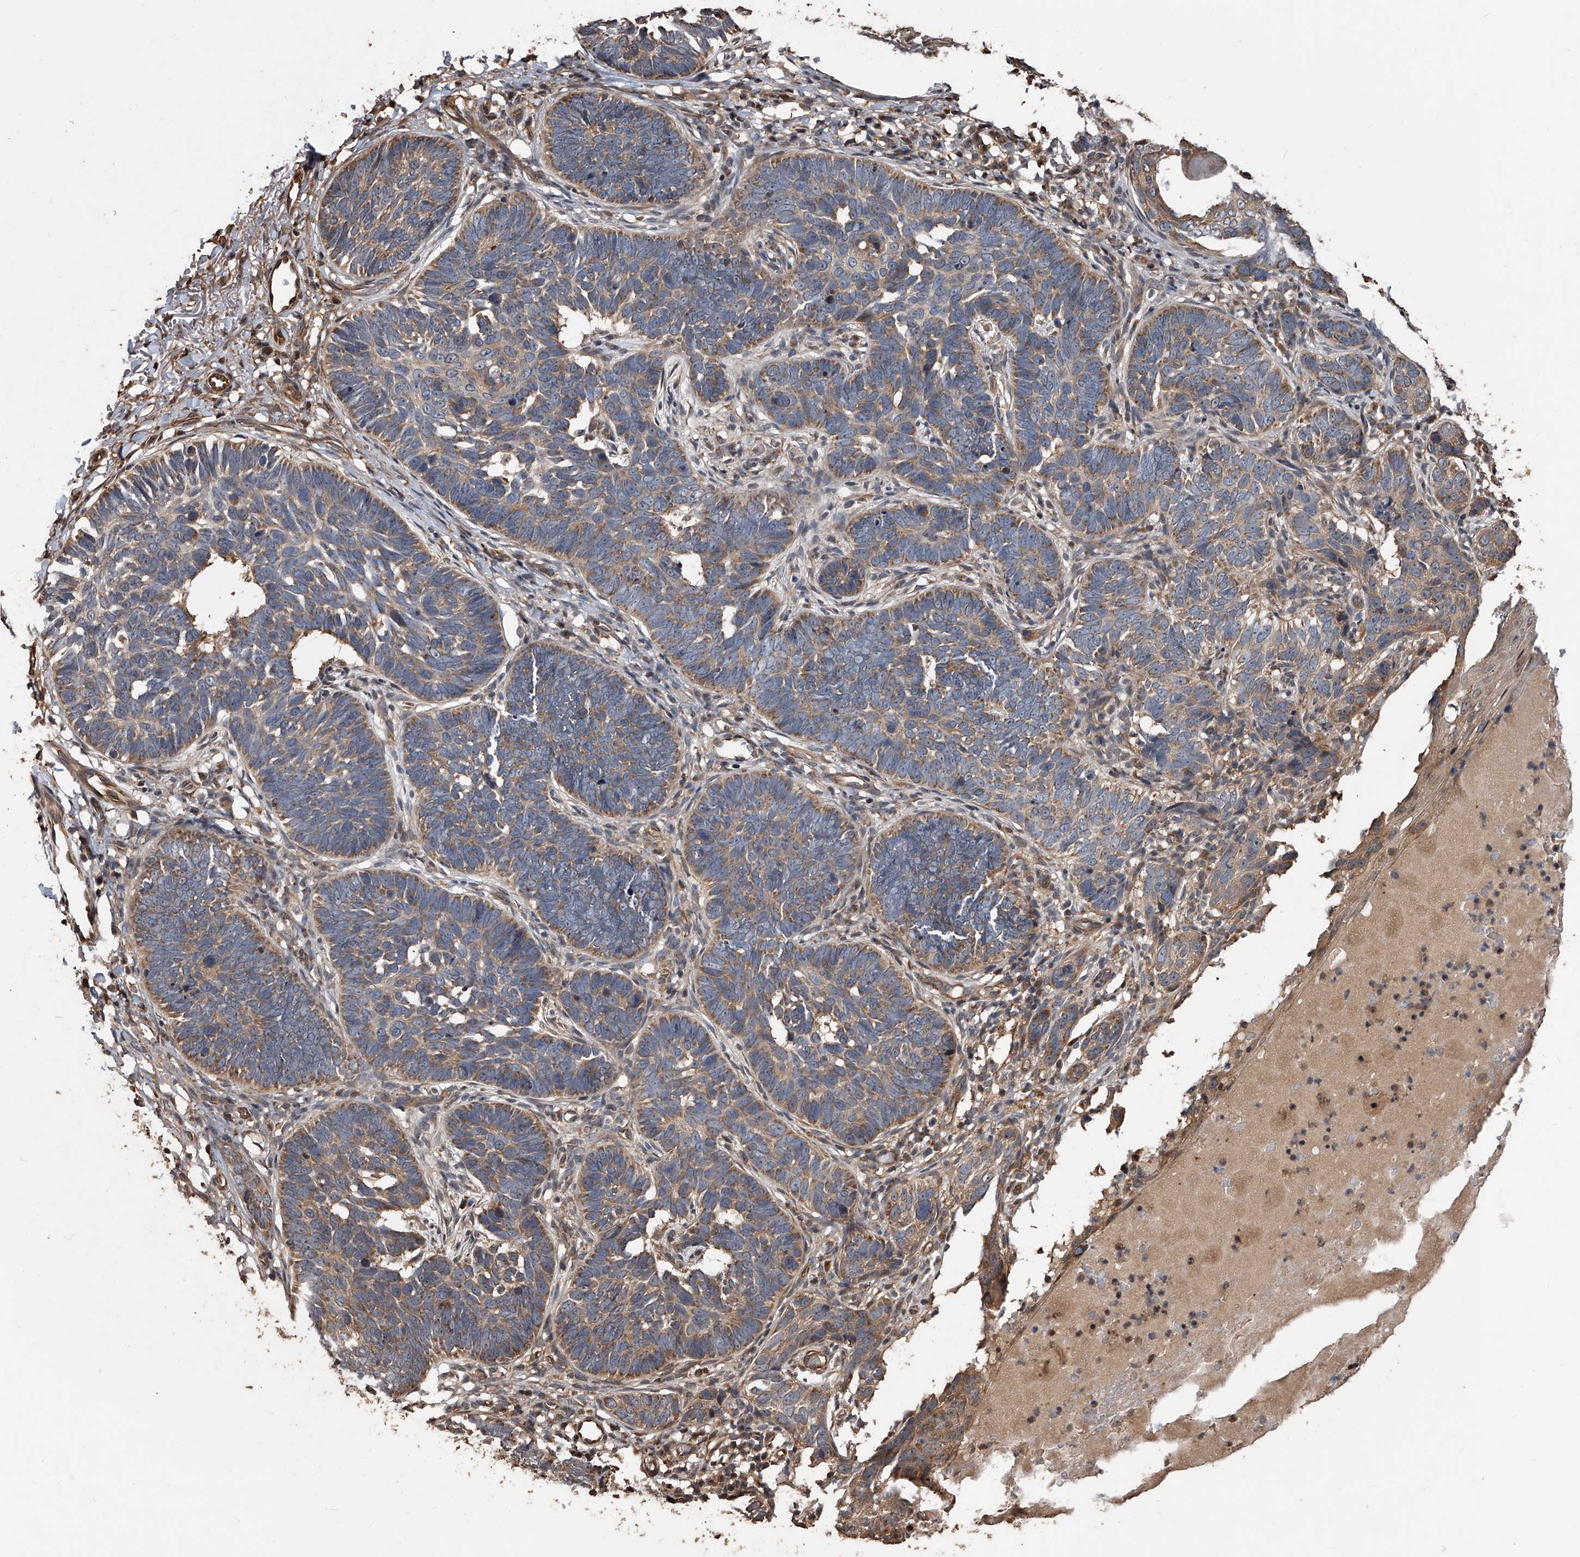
{"staining": {"intensity": "moderate", "quantity": ">75%", "location": "cytoplasmic/membranous"}, "tissue": "skin cancer", "cell_type": "Tumor cells", "image_type": "cancer", "snomed": [{"axis": "morphology", "description": "Normal tissue, NOS"}, {"axis": "morphology", "description": "Basal cell carcinoma"}, {"axis": "topography", "description": "Skin"}], "caption": "Basal cell carcinoma (skin) tissue demonstrates moderate cytoplasmic/membranous expression in approximately >75% of tumor cells", "gene": "LTV1", "patient": {"sex": "male", "age": 77}}